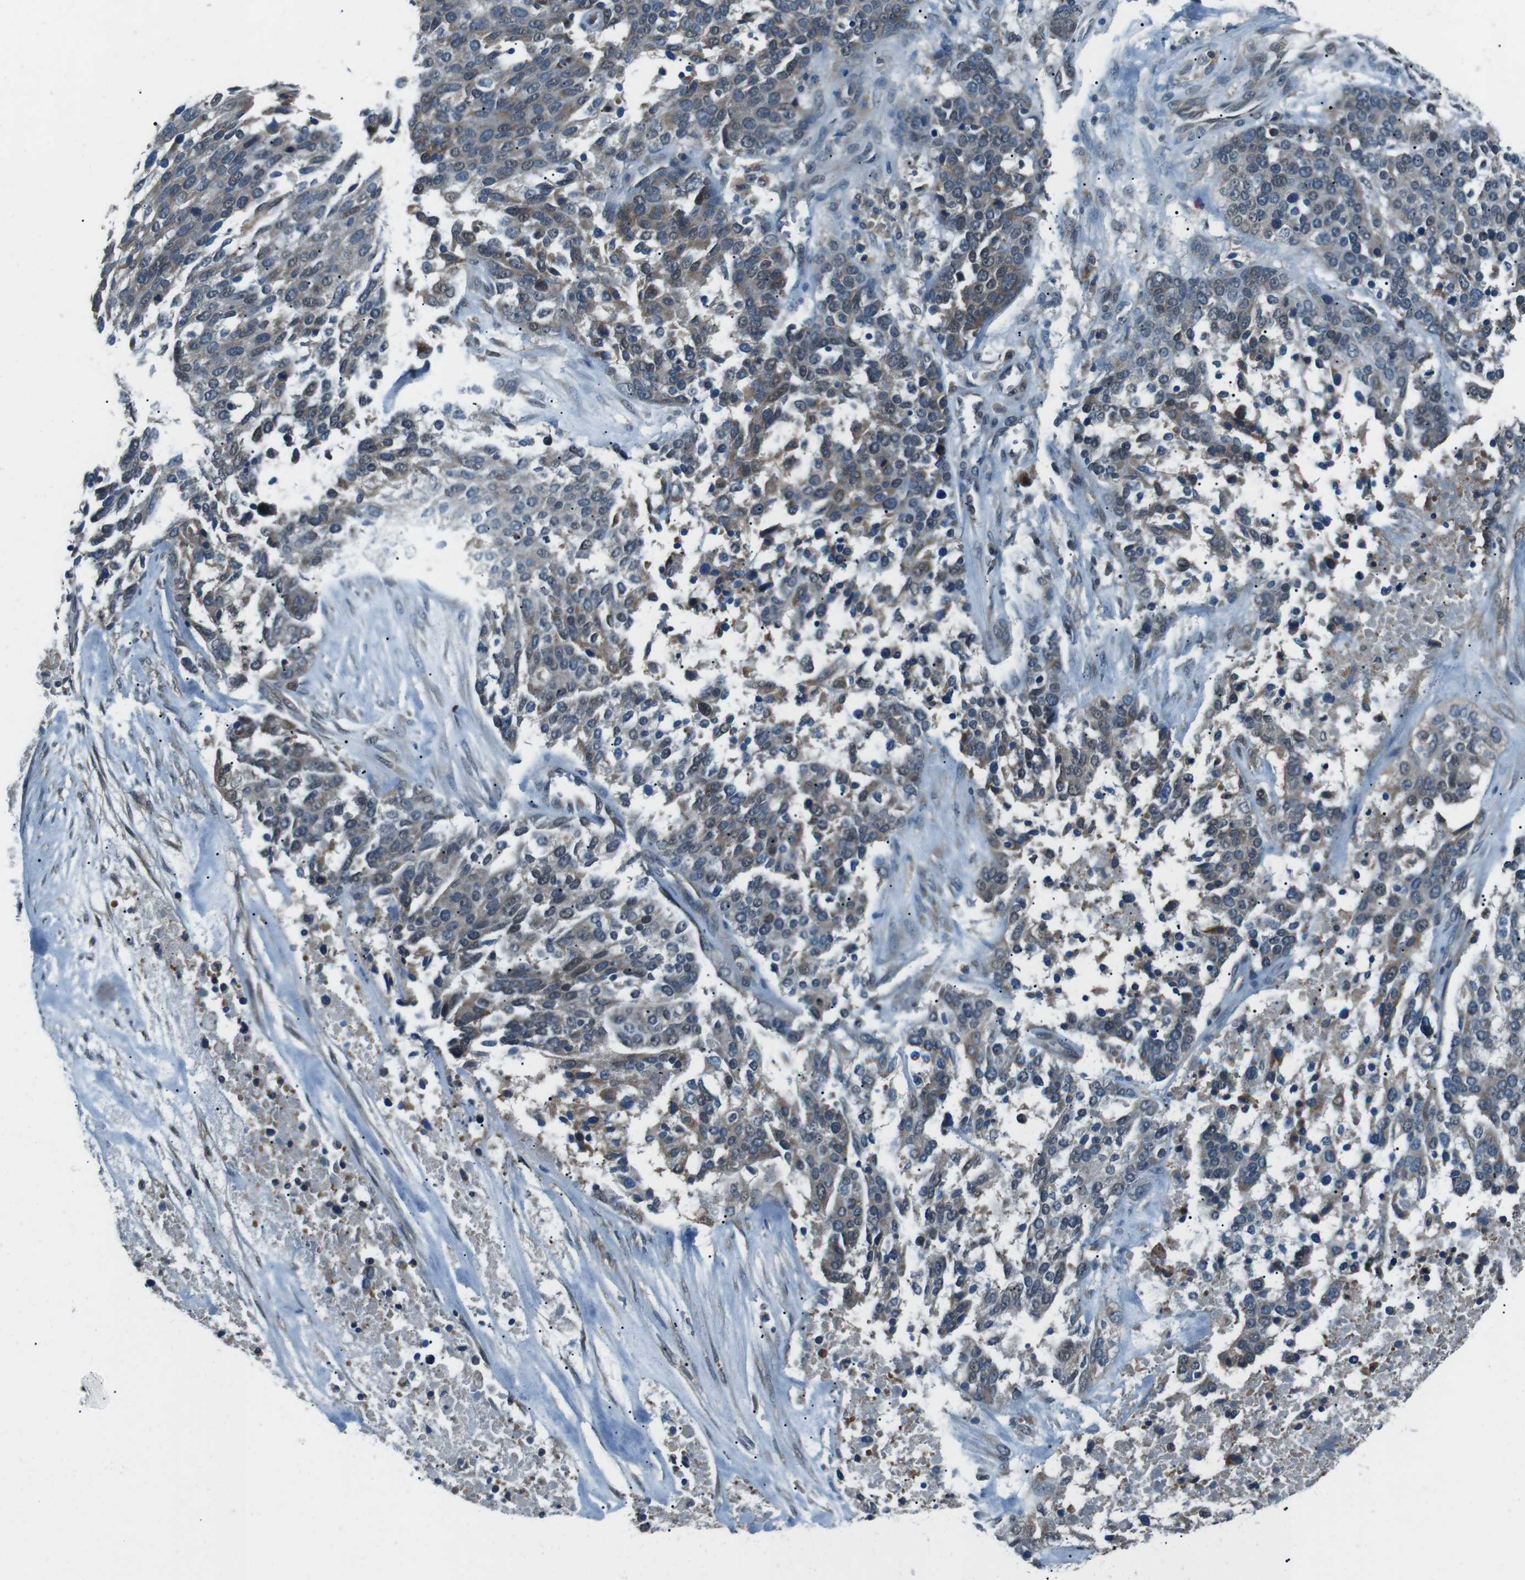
{"staining": {"intensity": "weak", "quantity": "25%-75%", "location": "cytoplasmic/membranous"}, "tissue": "ovarian cancer", "cell_type": "Tumor cells", "image_type": "cancer", "snomed": [{"axis": "morphology", "description": "Cystadenocarcinoma, serous, NOS"}, {"axis": "topography", "description": "Ovary"}], "caption": "Immunohistochemistry image of neoplastic tissue: human ovarian cancer stained using immunohistochemistry (IHC) exhibits low levels of weak protein expression localized specifically in the cytoplasmic/membranous of tumor cells, appearing as a cytoplasmic/membranous brown color.", "gene": "LRIG2", "patient": {"sex": "female", "age": 44}}